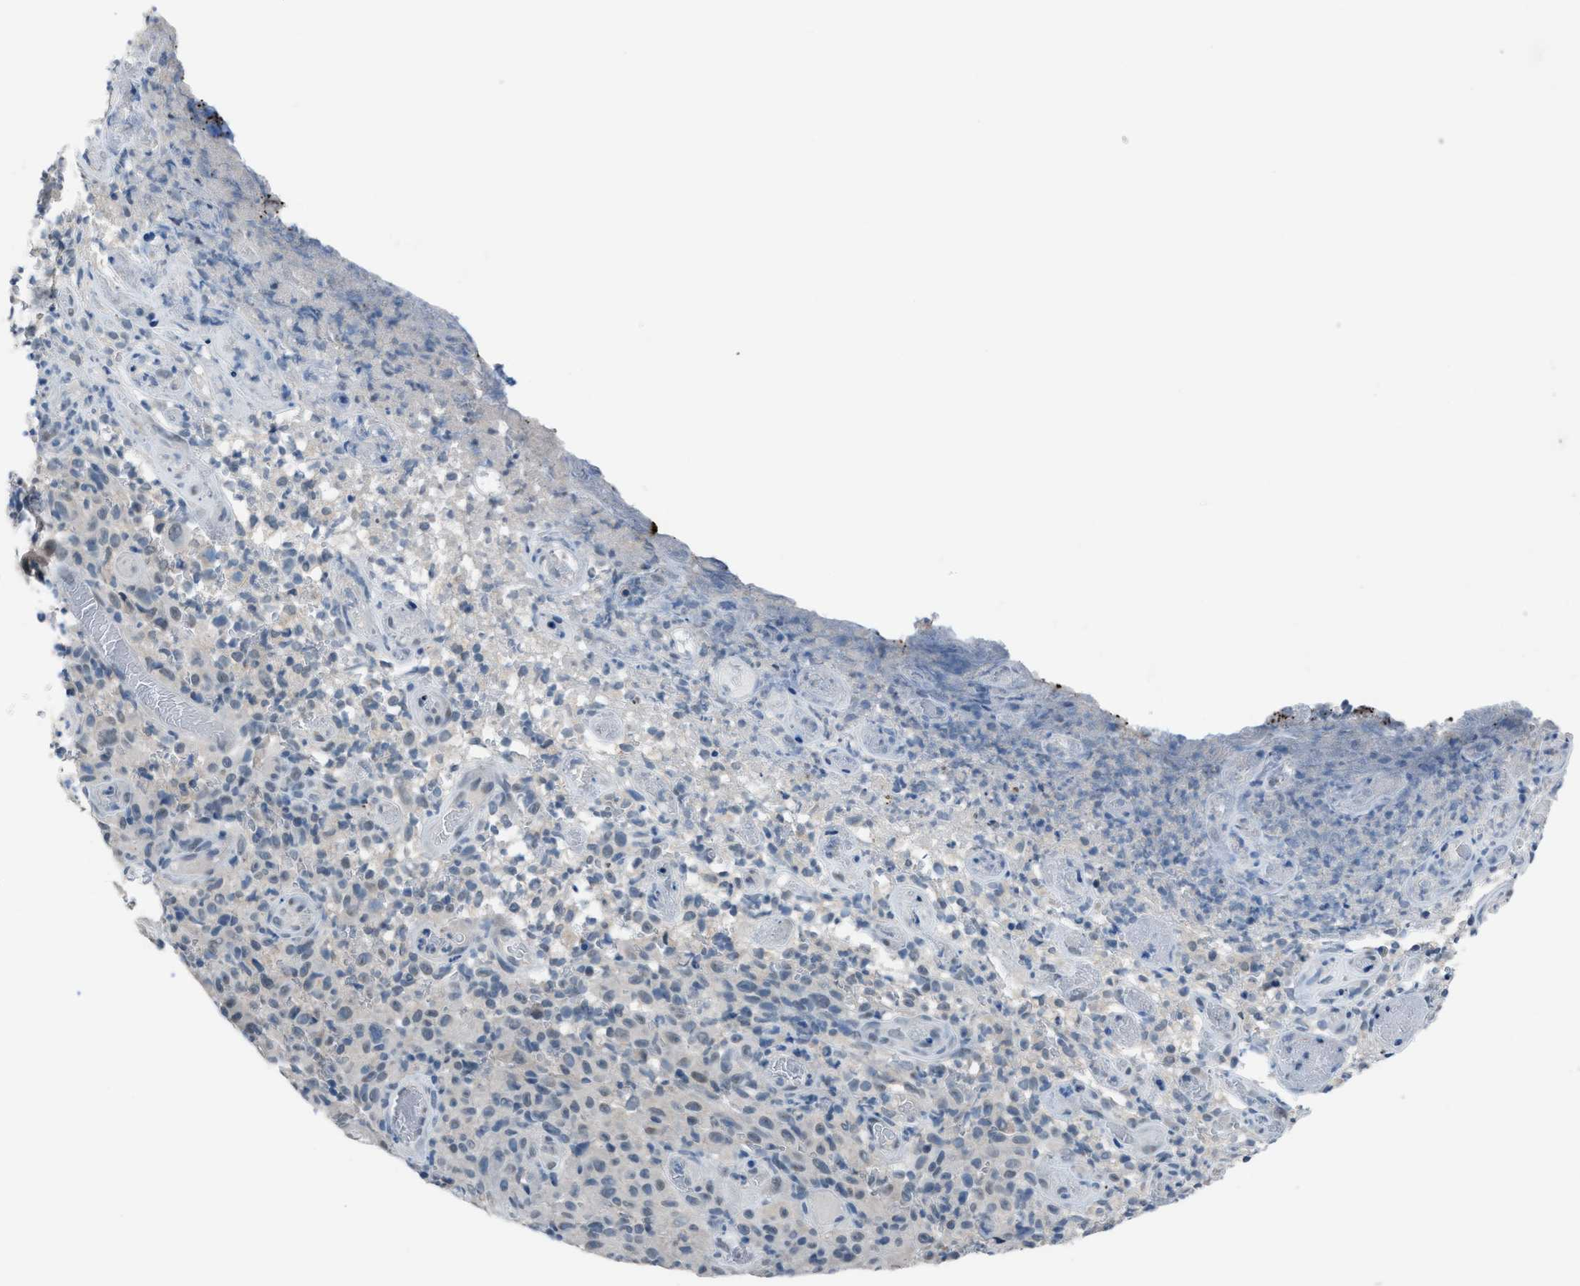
{"staining": {"intensity": "negative", "quantity": "none", "location": "none"}, "tissue": "melanoma", "cell_type": "Tumor cells", "image_type": "cancer", "snomed": [{"axis": "morphology", "description": "Malignant melanoma, NOS"}, {"axis": "topography", "description": "Skin"}], "caption": "Tumor cells are negative for brown protein staining in melanoma.", "gene": "ANAPC11", "patient": {"sex": "female", "age": 82}}